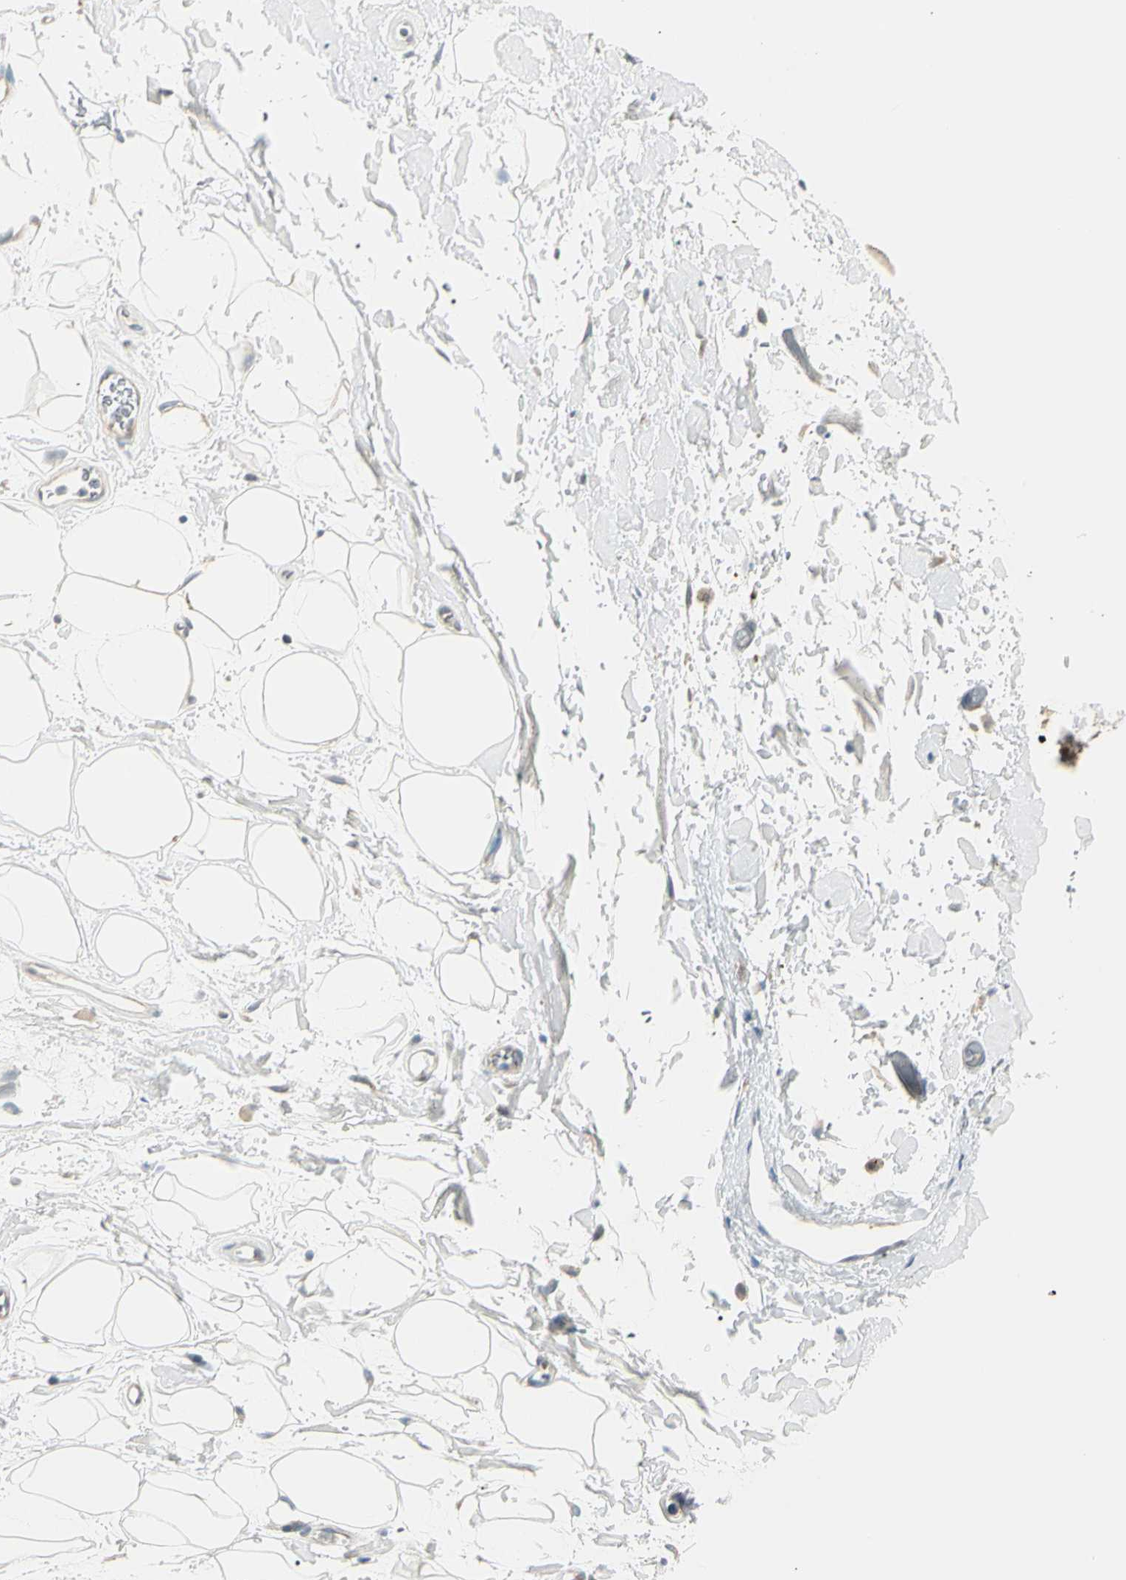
{"staining": {"intensity": "negative", "quantity": "none", "location": "none"}, "tissue": "adipose tissue", "cell_type": "Adipocytes", "image_type": "normal", "snomed": [{"axis": "morphology", "description": "Normal tissue, NOS"}, {"axis": "topography", "description": "Soft tissue"}], "caption": "Immunohistochemical staining of benign adipose tissue demonstrates no significant expression in adipocytes. (Immunohistochemistry, brightfield microscopy, high magnification).", "gene": "ADGRA3", "patient": {"sex": "male", "age": 72}}